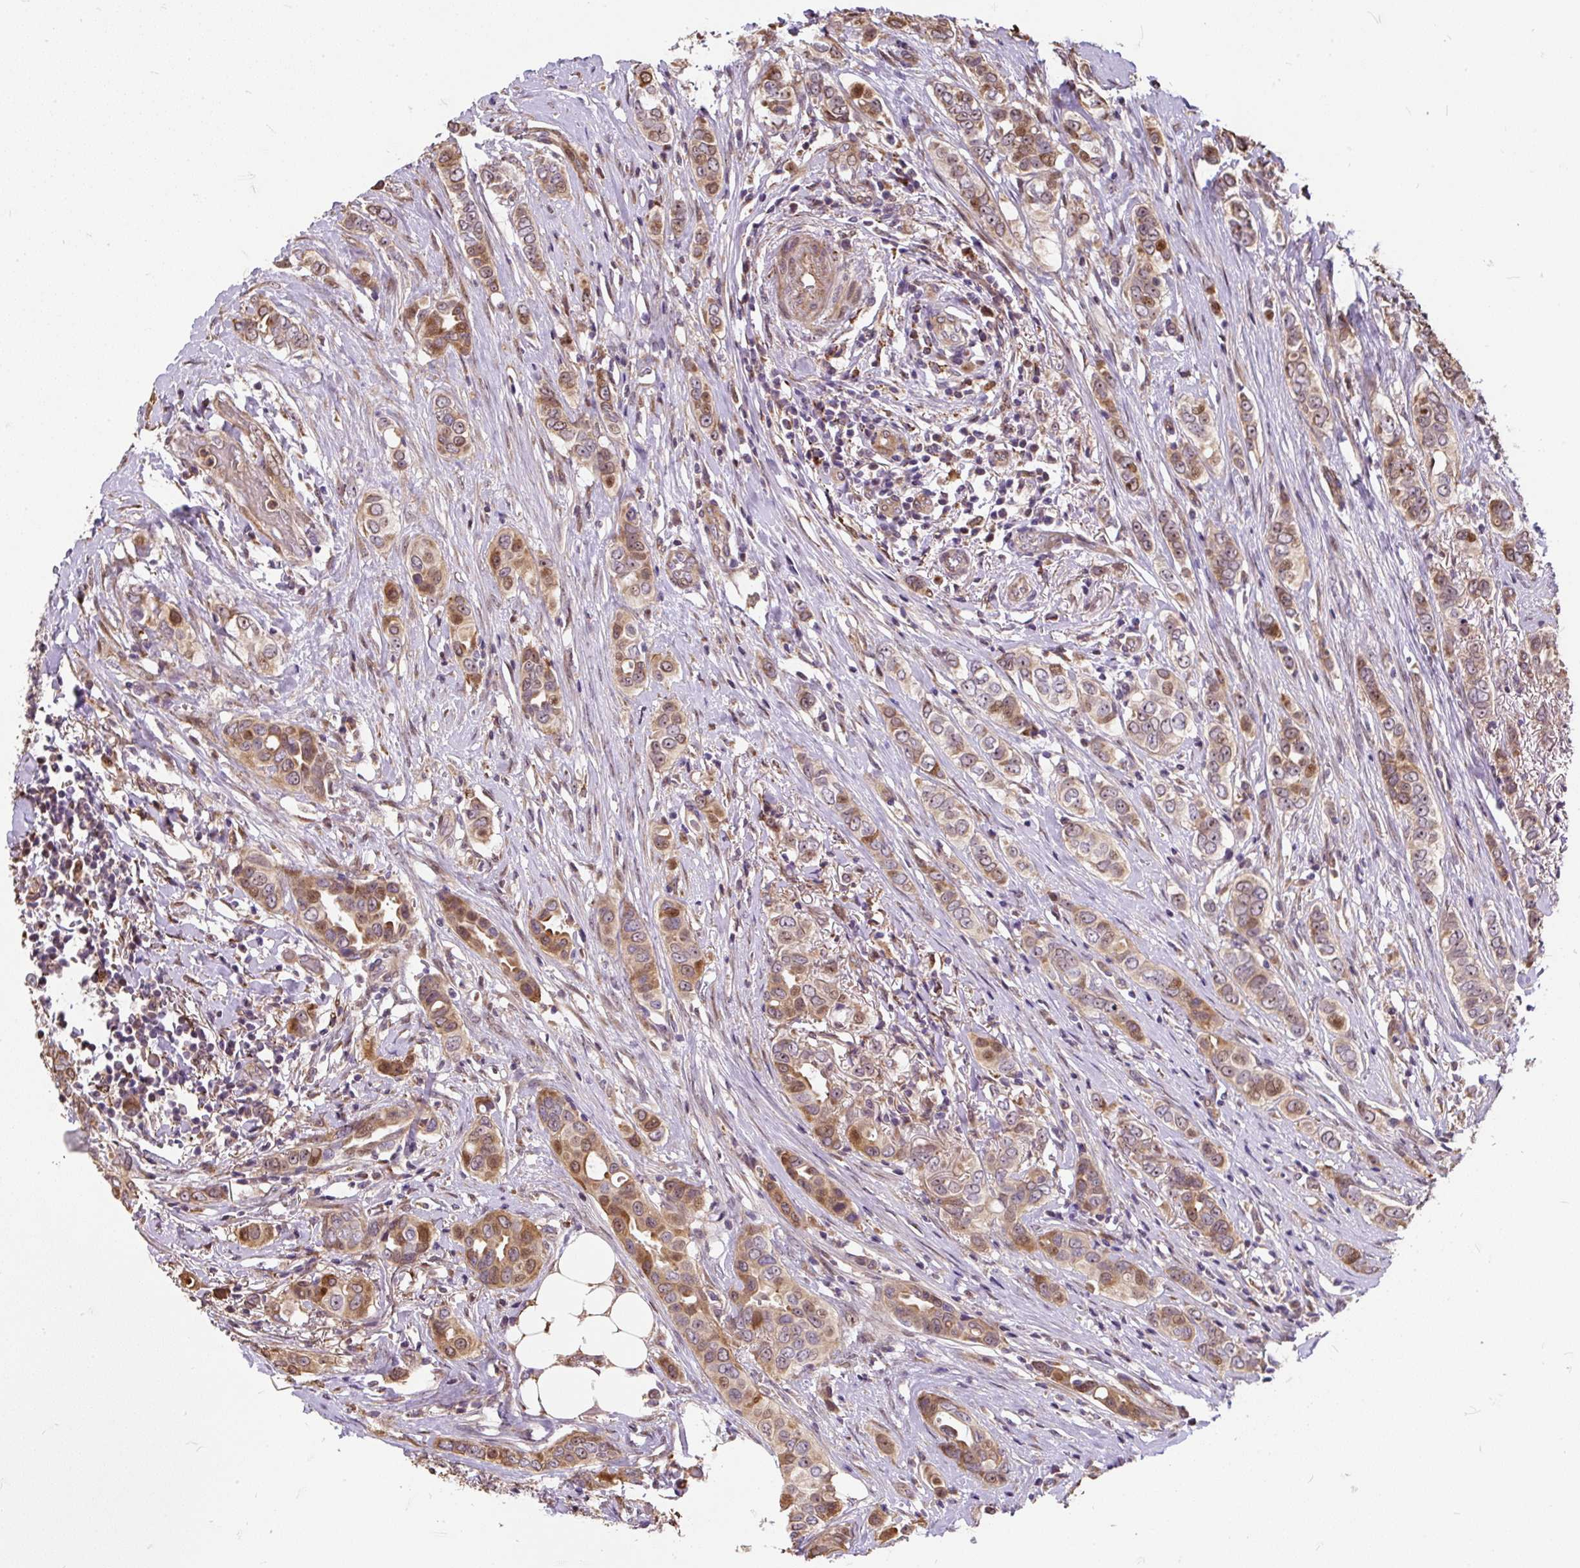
{"staining": {"intensity": "moderate", "quantity": ">75%", "location": "cytoplasmic/membranous,nuclear"}, "tissue": "breast cancer", "cell_type": "Tumor cells", "image_type": "cancer", "snomed": [{"axis": "morphology", "description": "Lobular carcinoma"}, {"axis": "topography", "description": "Breast"}], "caption": "High-magnification brightfield microscopy of breast lobular carcinoma stained with DAB (brown) and counterstained with hematoxylin (blue). tumor cells exhibit moderate cytoplasmic/membranous and nuclear staining is seen in about>75% of cells.", "gene": "PUS7L", "patient": {"sex": "female", "age": 51}}